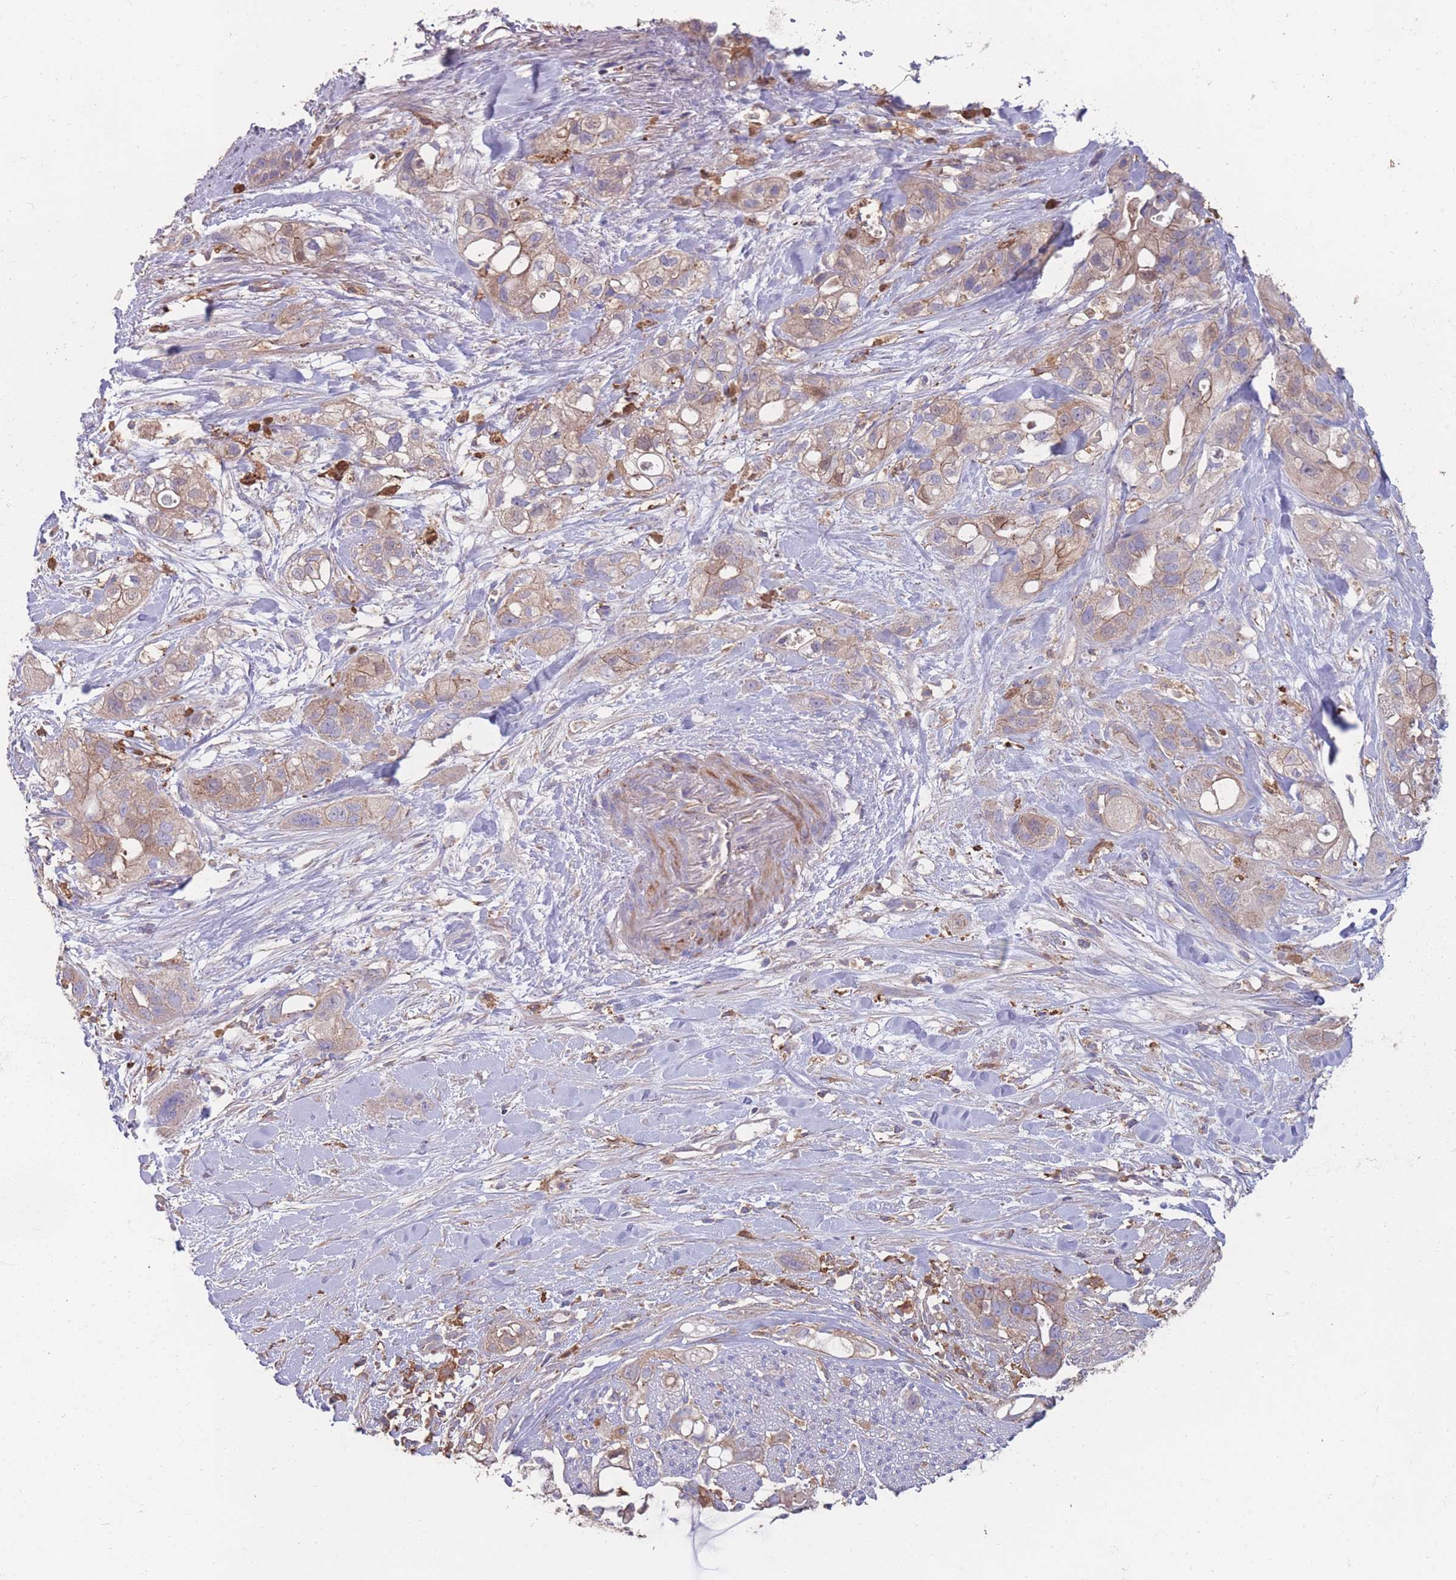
{"staining": {"intensity": "moderate", "quantity": "25%-75%", "location": "cytoplasmic/membranous"}, "tissue": "pancreatic cancer", "cell_type": "Tumor cells", "image_type": "cancer", "snomed": [{"axis": "morphology", "description": "Adenocarcinoma, NOS"}, {"axis": "topography", "description": "Pancreas"}], "caption": "Pancreatic cancer (adenocarcinoma) stained for a protein (brown) displays moderate cytoplasmic/membranous positive staining in approximately 25%-75% of tumor cells.", "gene": "CD33", "patient": {"sex": "male", "age": 44}}